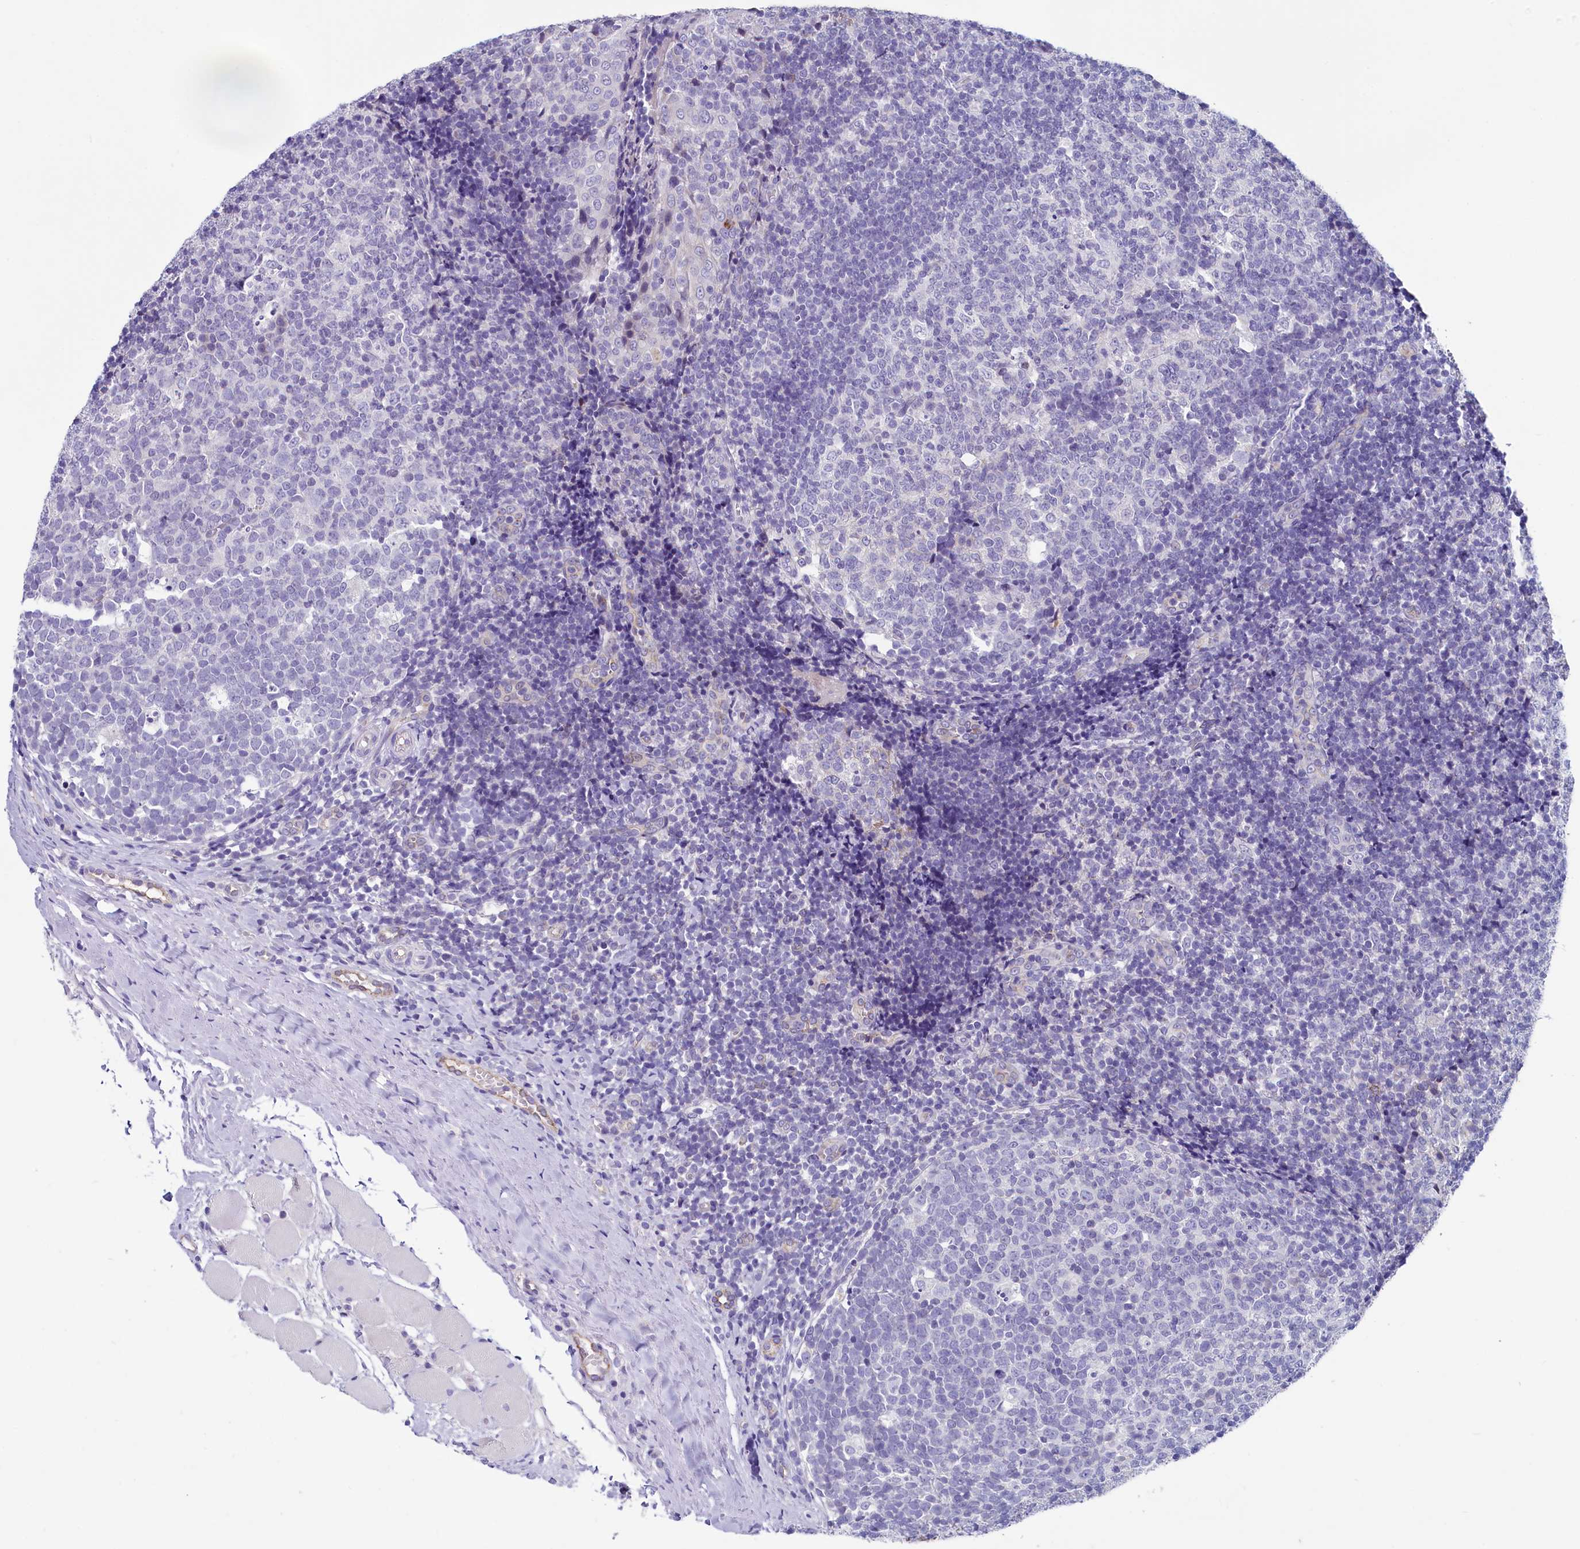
{"staining": {"intensity": "negative", "quantity": "none", "location": "none"}, "tissue": "tonsil", "cell_type": "Germinal center cells", "image_type": "normal", "snomed": [{"axis": "morphology", "description": "Normal tissue, NOS"}, {"axis": "topography", "description": "Tonsil"}], "caption": "The histopathology image displays no significant positivity in germinal center cells of tonsil.", "gene": "INSC", "patient": {"sex": "female", "age": 19}}